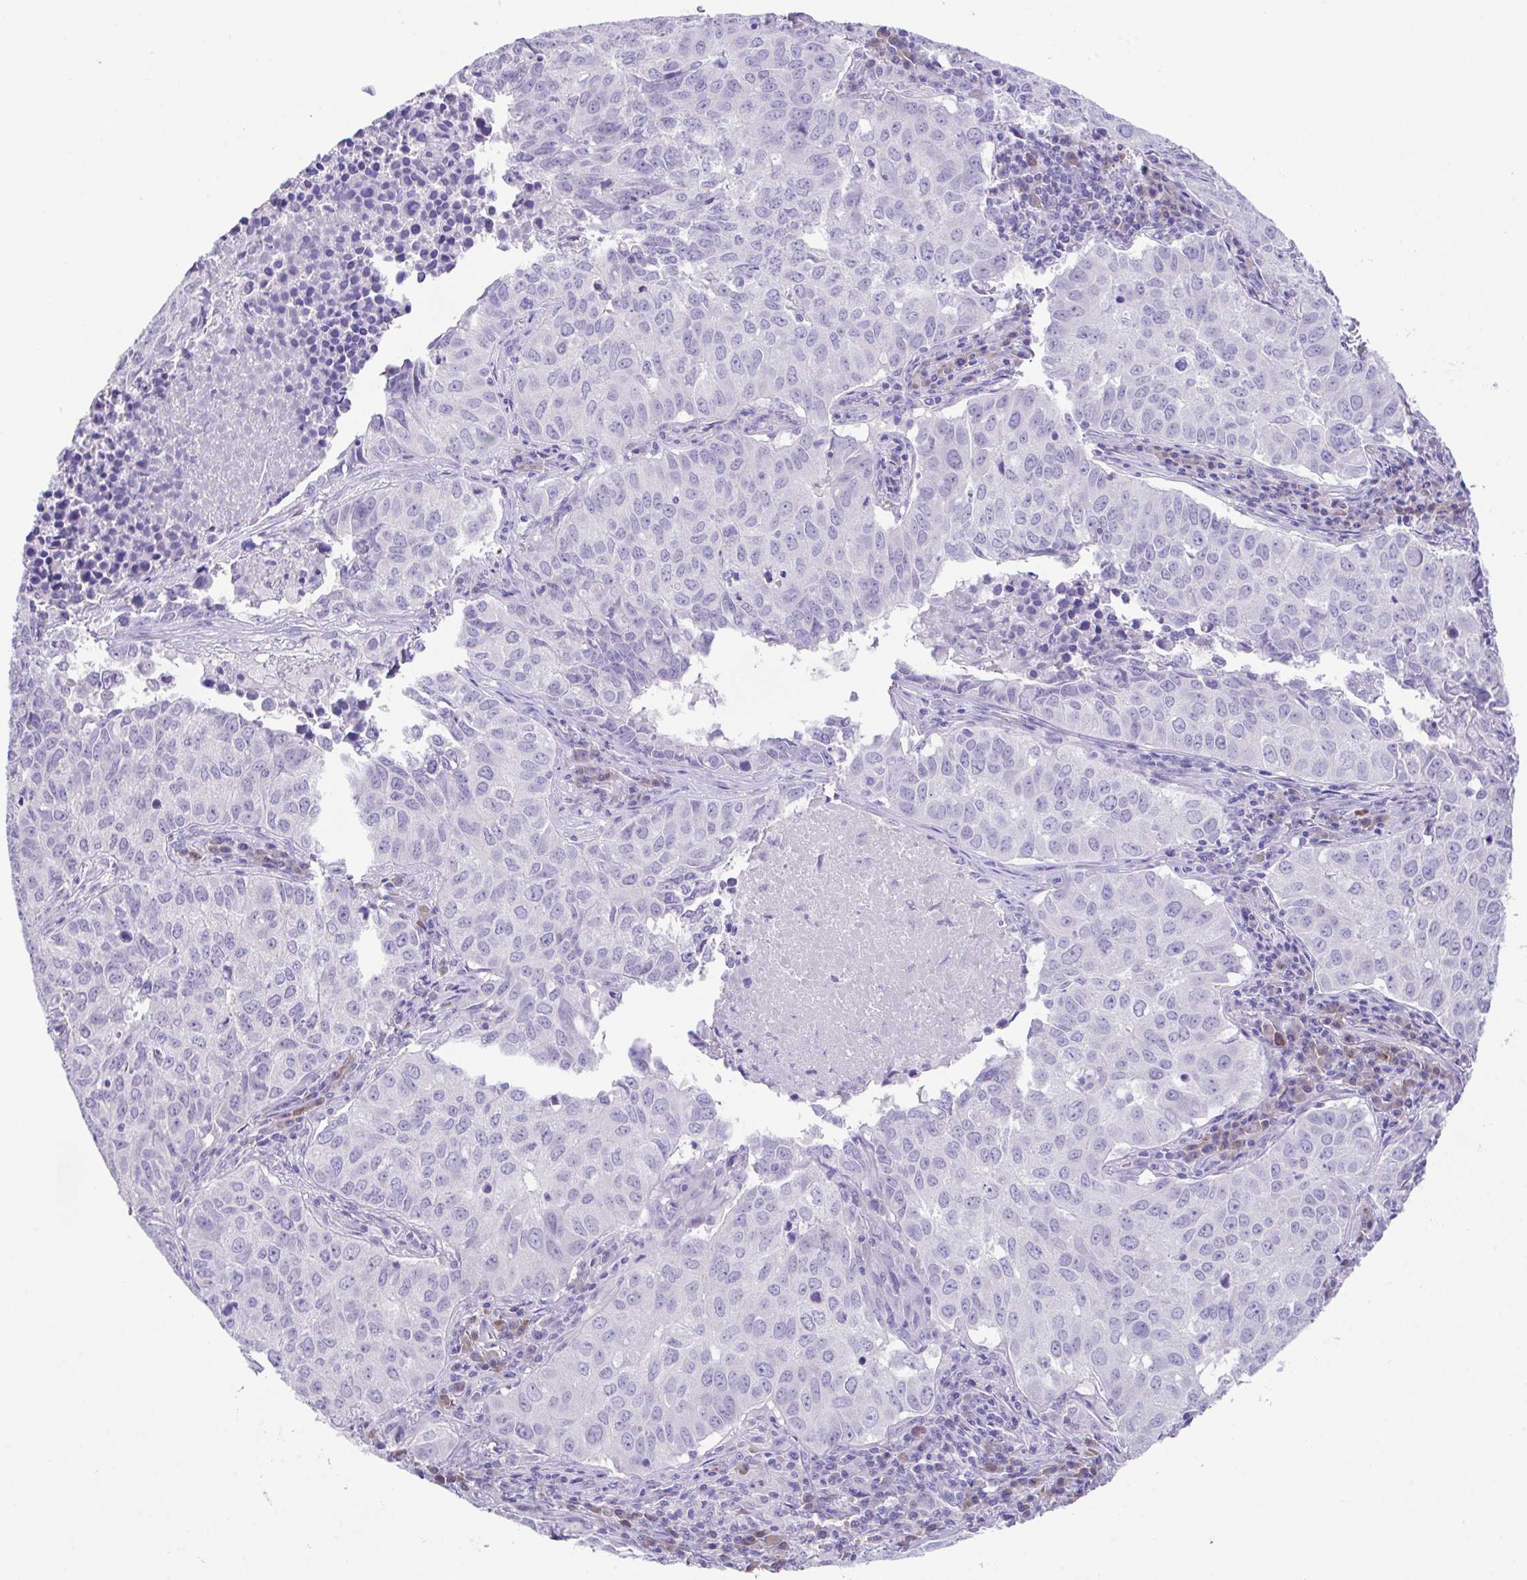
{"staining": {"intensity": "negative", "quantity": "none", "location": "none"}, "tissue": "lung cancer", "cell_type": "Tumor cells", "image_type": "cancer", "snomed": [{"axis": "morphology", "description": "Adenocarcinoma, NOS"}, {"axis": "topography", "description": "Lung"}], "caption": "The immunohistochemistry (IHC) image has no significant expression in tumor cells of lung cancer (adenocarcinoma) tissue.", "gene": "HACD4", "patient": {"sex": "female", "age": 50}}